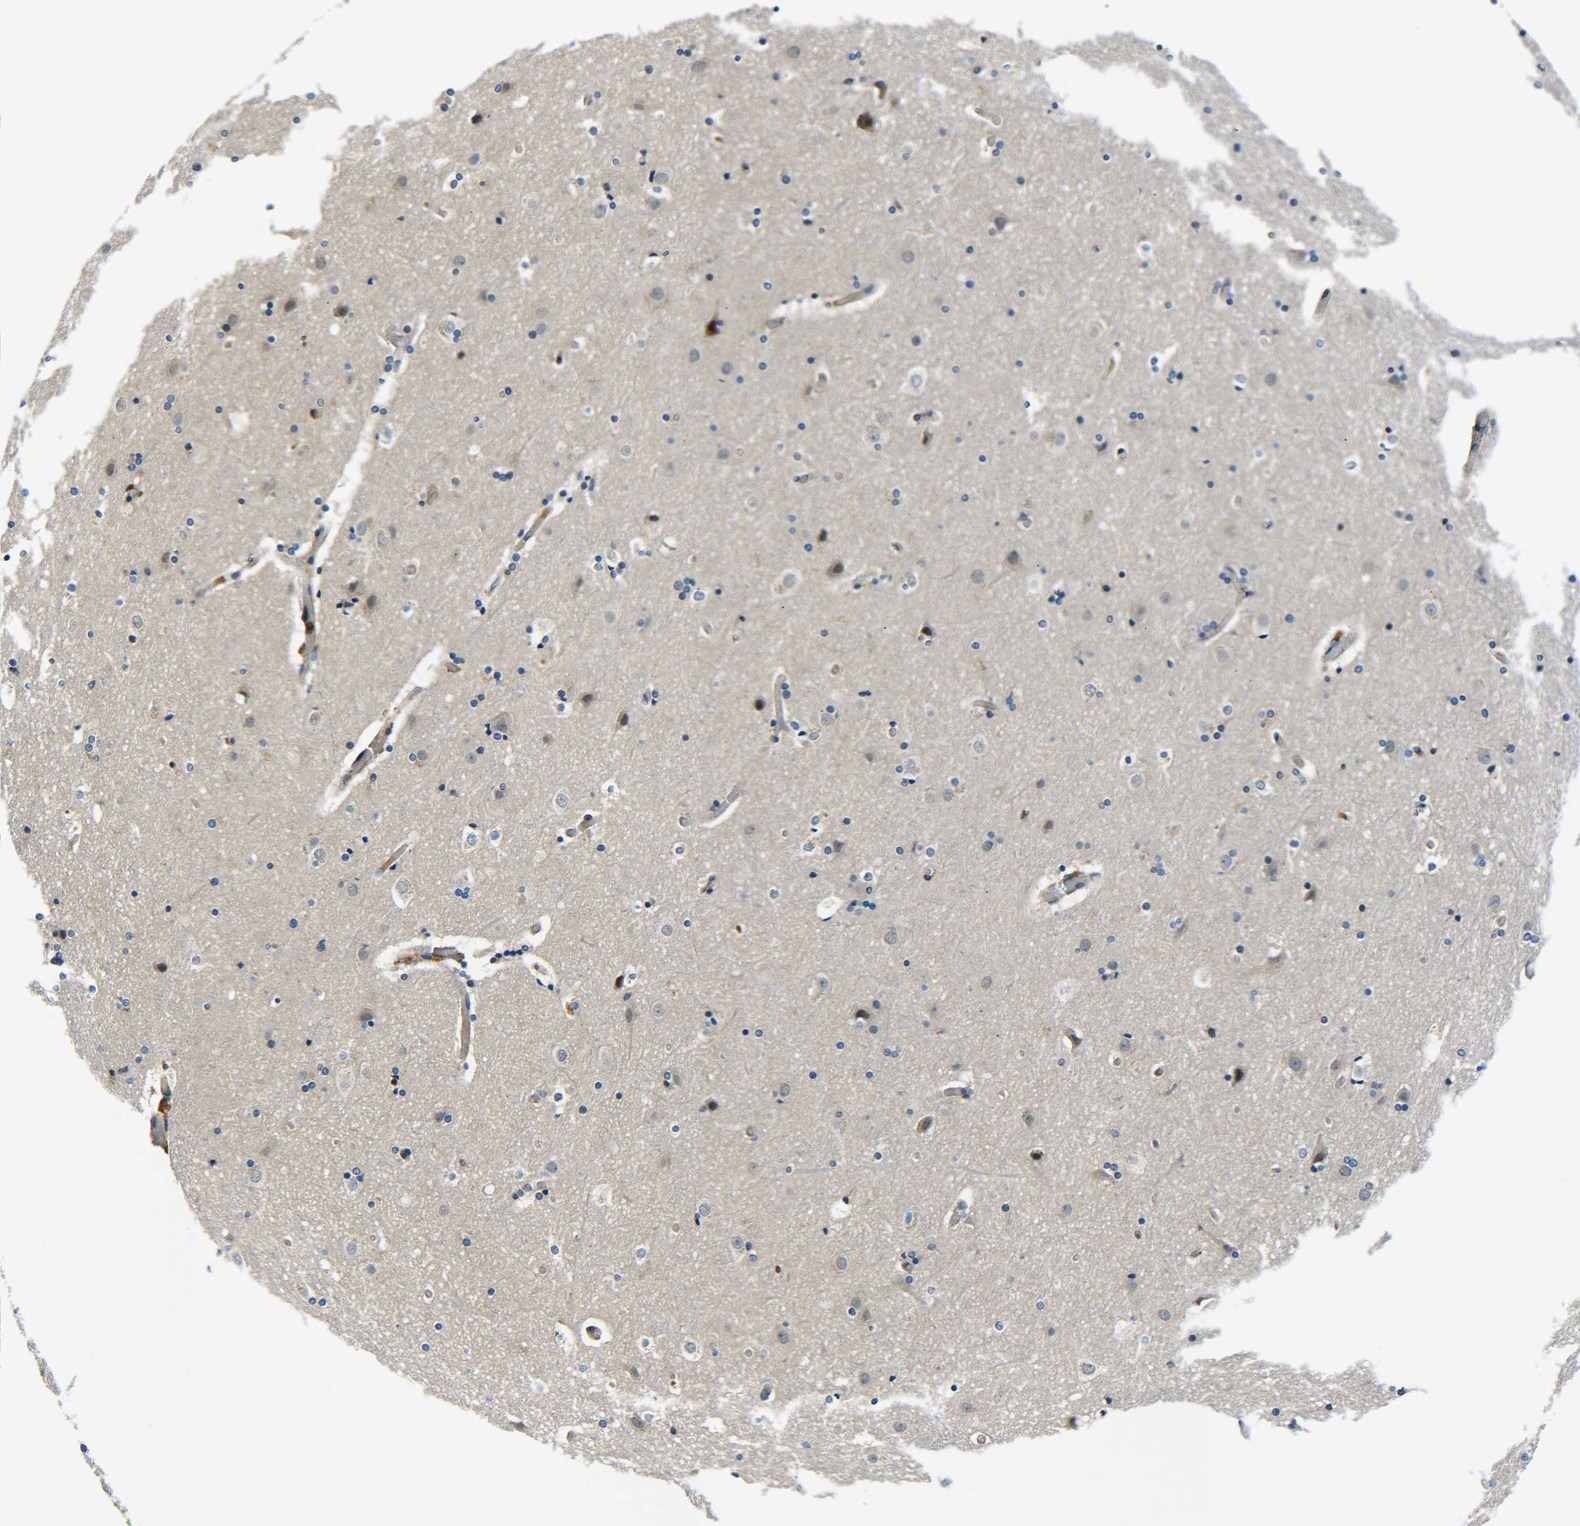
{"staining": {"intensity": "negative", "quantity": "none", "location": "none"}, "tissue": "cerebral cortex", "cell_type": "Endothelial cells", "image_type": "normal", "snomed": [{"axis": "morphology", "description": "Normal tissue, NOS"}, {"axis": "topography", "description": "Cerebral cortex"}], "caption": "Protein analysis of normal cerebral cortex displays no significant positivity in endothelial cells. Nuclei are stained in blue.", "gene": "RAB1B", "patient": {"sex": "male", "age": 57}}